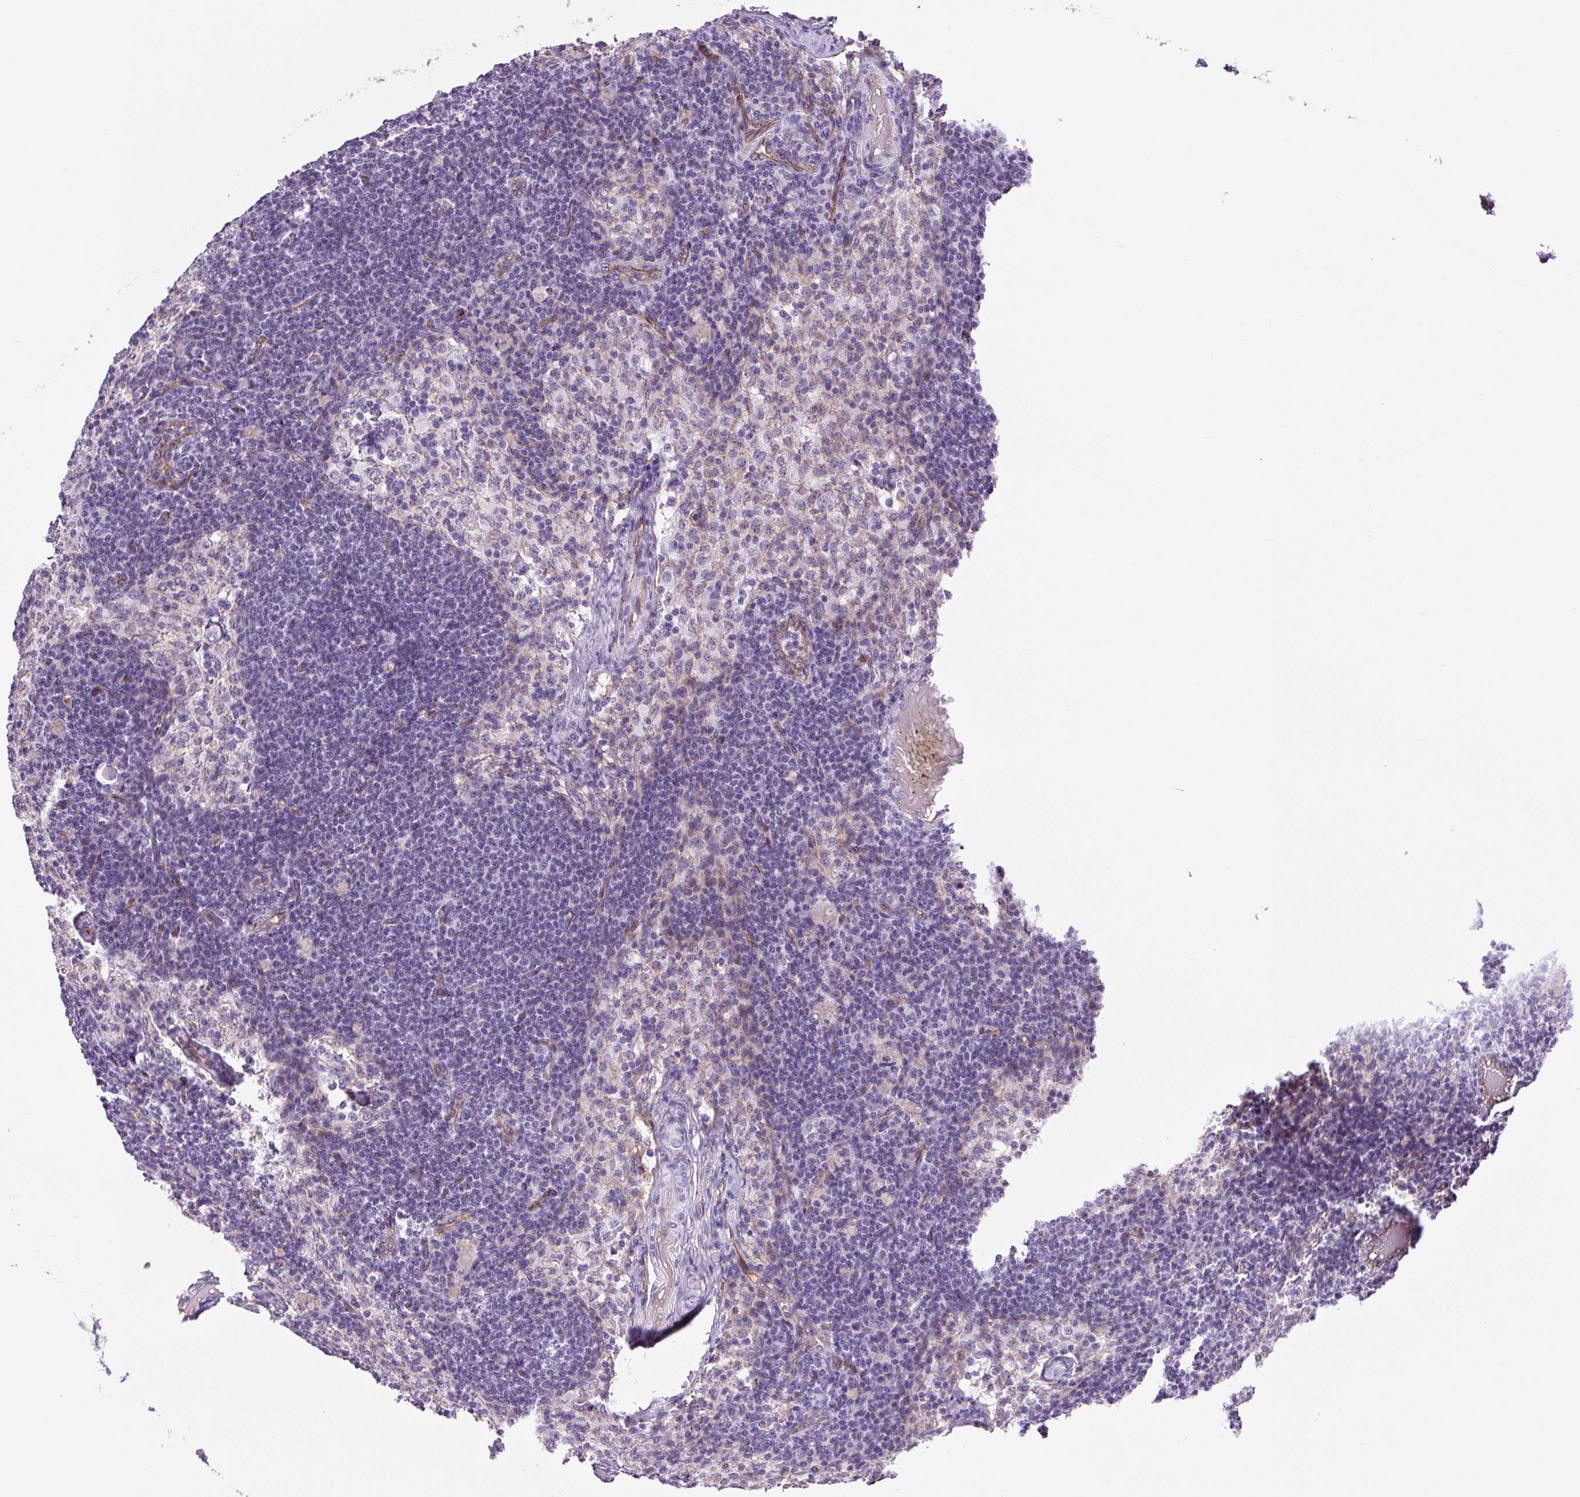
{"staining": {"intensity": "negative", "quantity": "none", "location": "none"}, "tissue": "lymph node", "cell_type": "Germinal center cells", "image_type": "normal", "snomed": [{"axis": "morphology", "description": "Normal tissue, NOS"}, {"axis": "topography", "description": "Lymph node"}], "caption": "An immunohistochemistry micrograph of unremarkable lymph node is shown. There is no staining in germinal center cells of lymph node.", "gene": "MYO5C", "patient": {"sex": "male", "age": 49}}